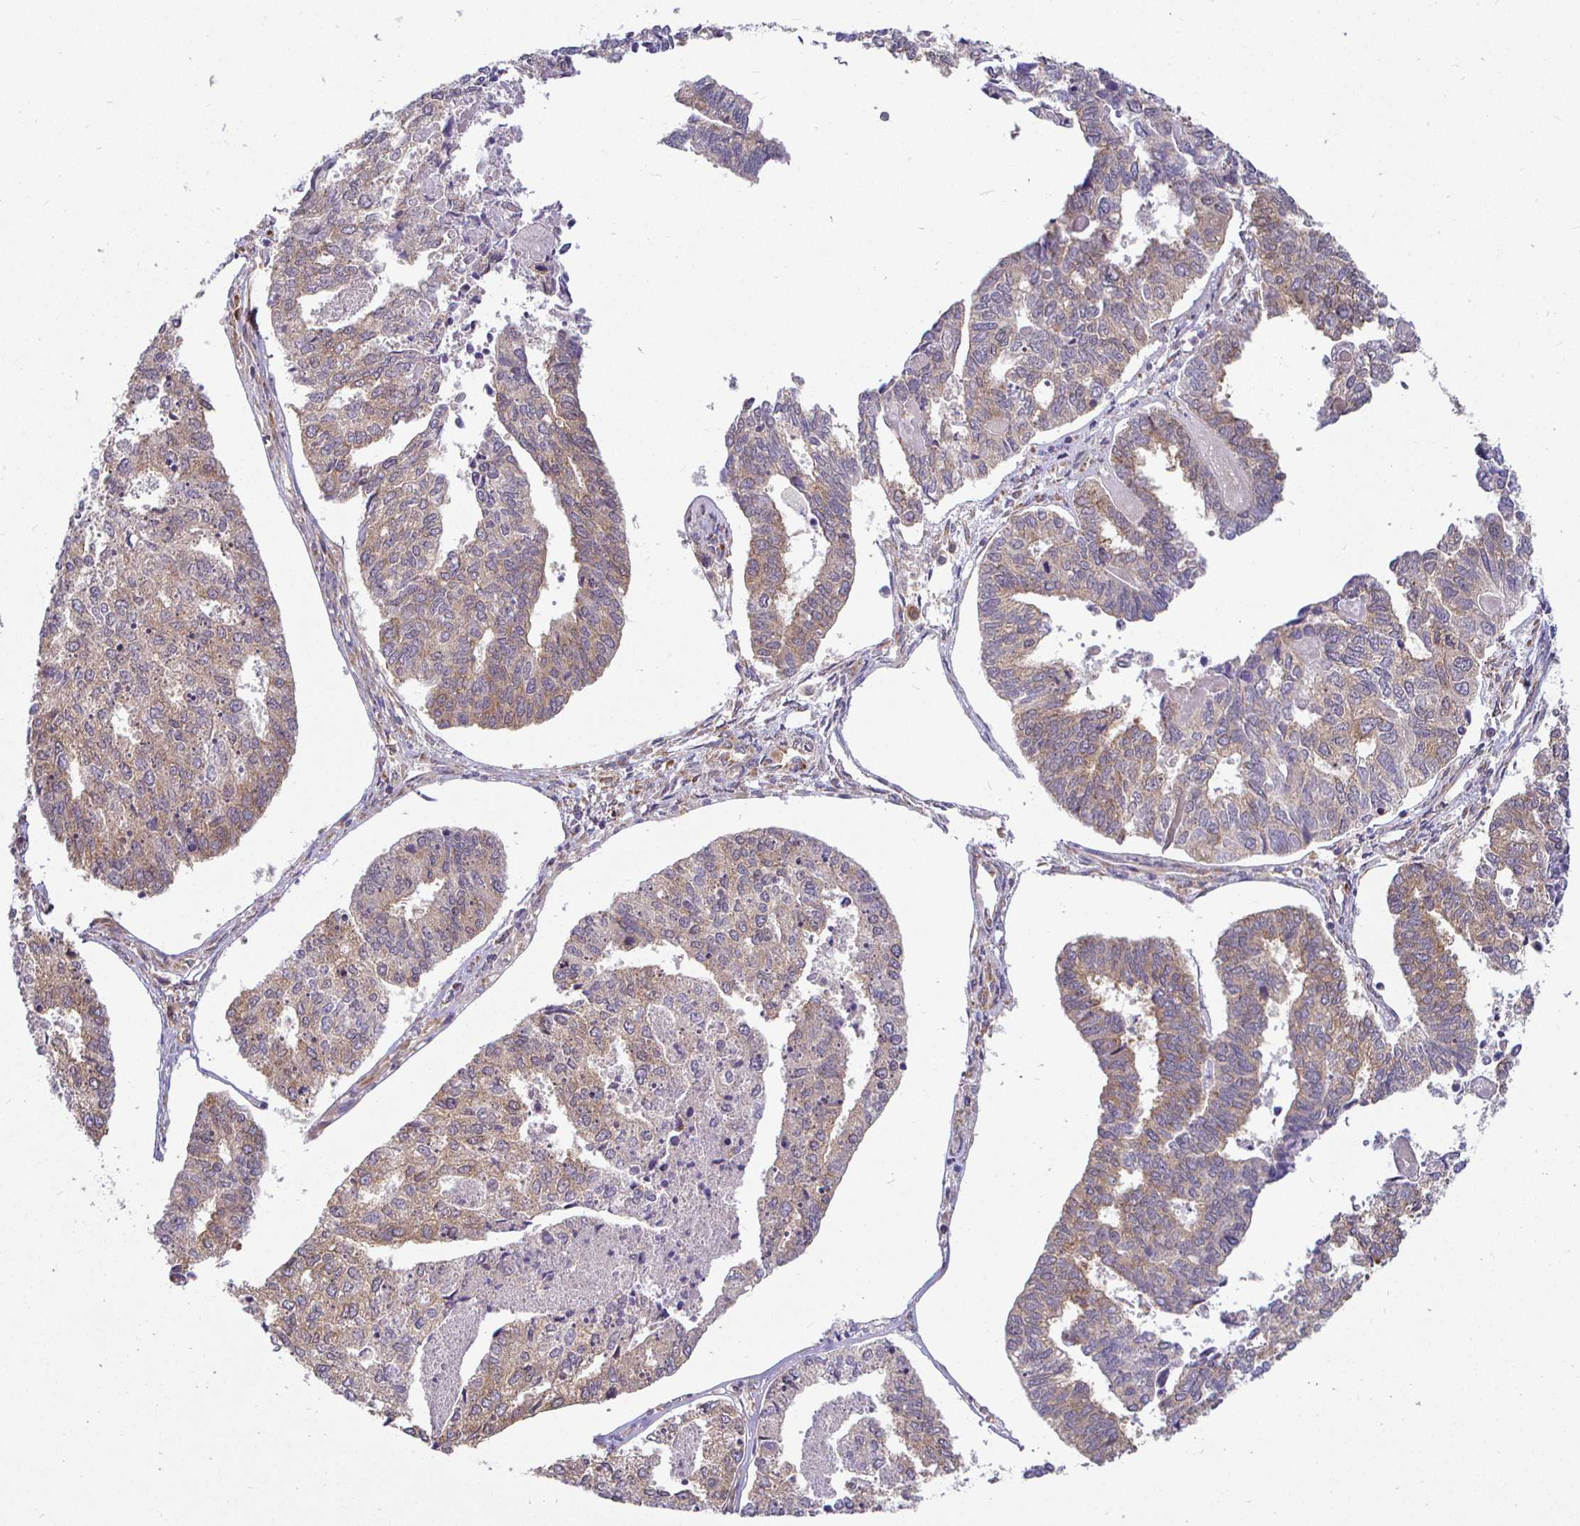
{"staining": {"intensity": "weak", "quantity": ">75%", "location": "cytoplasmic/membranous"}, "tissue": "endometrial cancer", "cell_type": "Tumor cells", "image_type": "cancer", "snomed": [{"axis": "morphology", "description": "Adenocarcinoma, NOS"}, {"axis": "topography", "description": "Endometrium"}], "caption": "Brown immunohistochemical staining in human endometrial cancer reveals weak cytoplasmic/membranous expression in approximately >75% of tumor cells.", "gene": "IRAK1", "patient": {"sex": "female", "age": 73}}